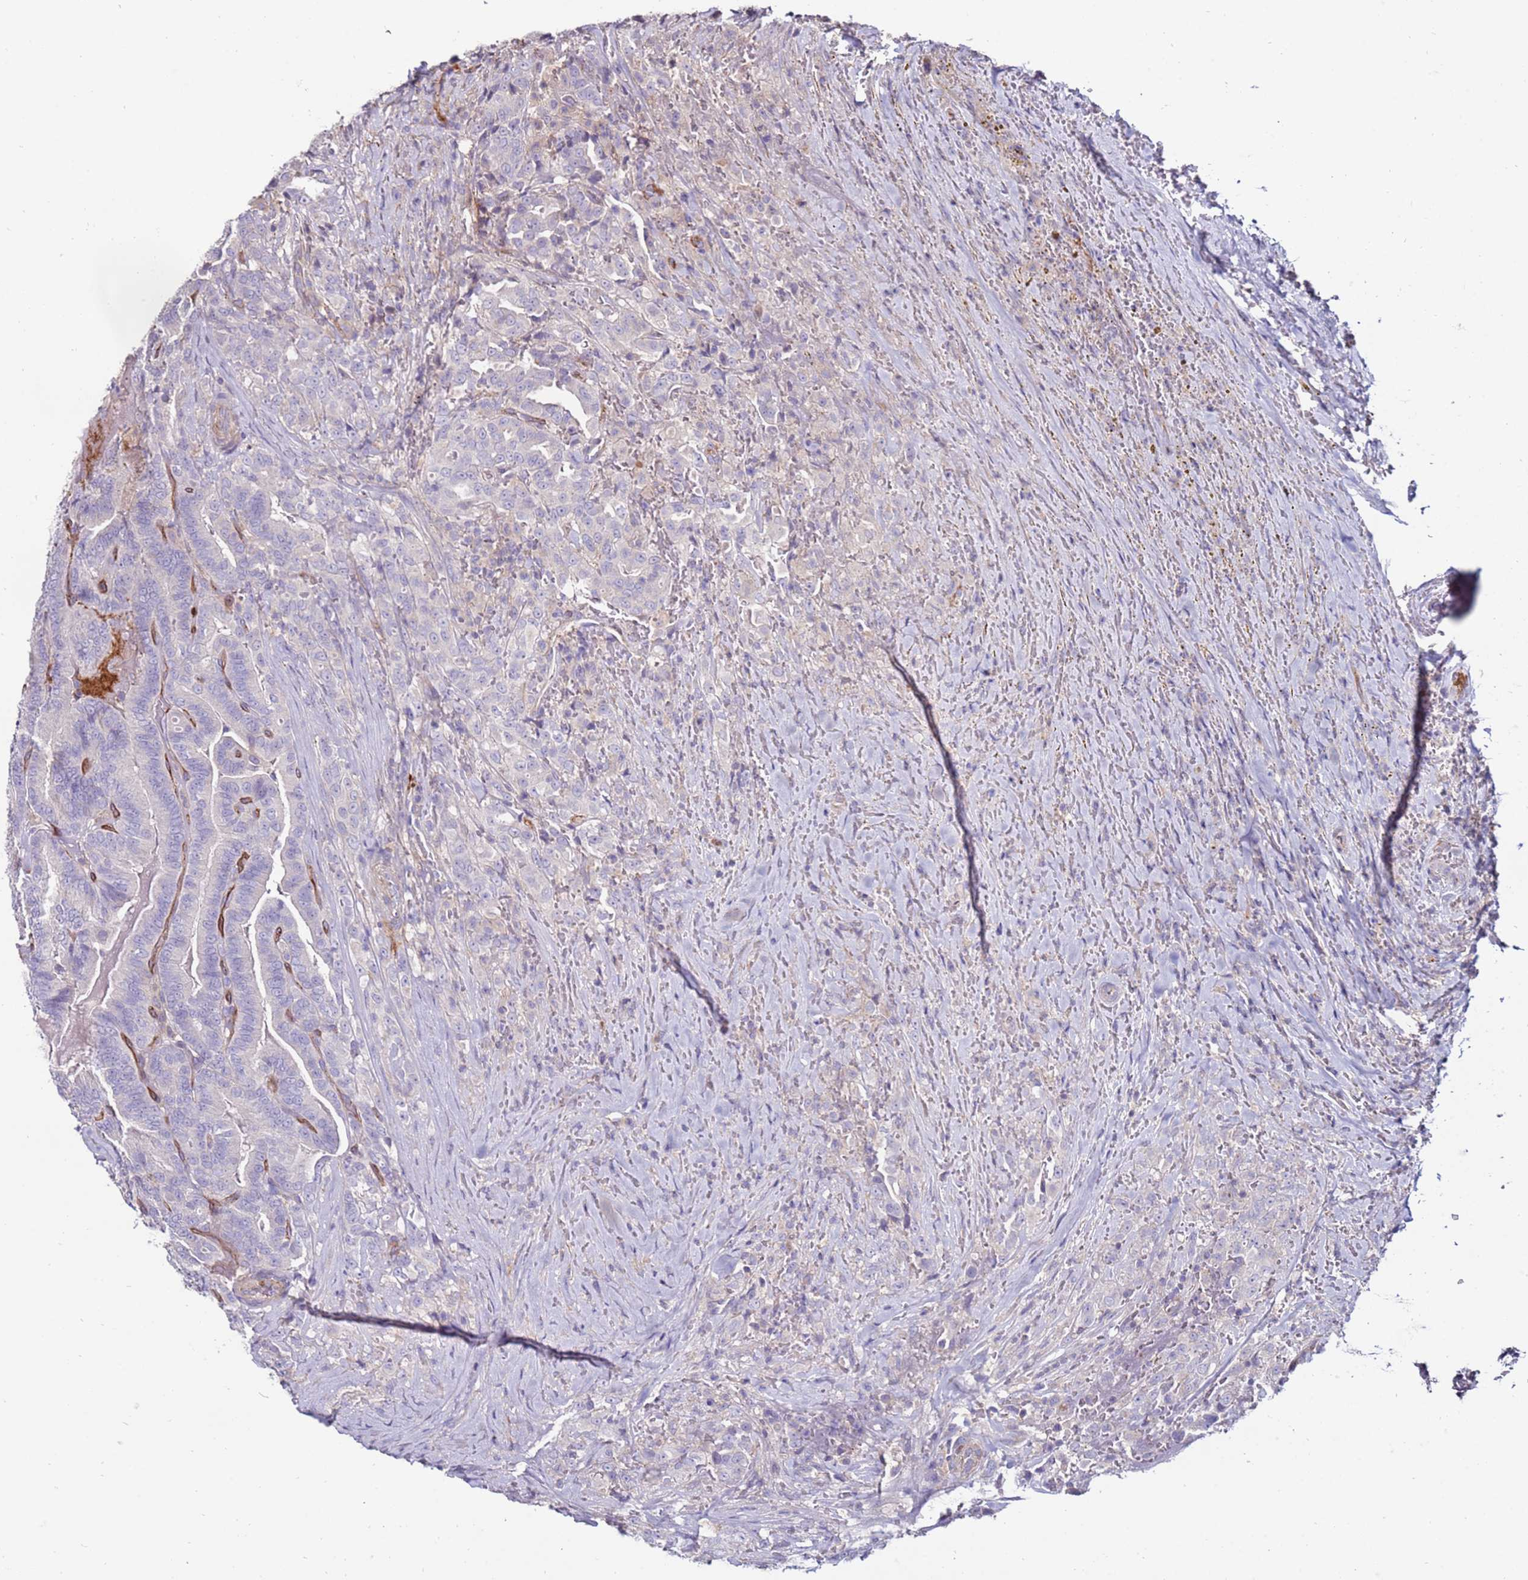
{"staining": {"intensity": "negative", "quantity": "none", "location": "none"}, "tissue": "thyroid cancer", "cell_type": "Tumor cells", "image_type": "cancer", "snomed": [{"axis": "morphology", "description": "Papillary adenocarcinoma, NOS"}, {"axis": "topography", "description": "Thyroid gland"}], "caption": "There is no significant staining in tumor cells of thyroid cancer (papillary adenocarcinoma). The staining is performed using DAB brown chromogen with nuclei counter-stained in using hematoxylin.", "gene": "CLEC4M", "patient": {"sex": "male", "age": 61}}